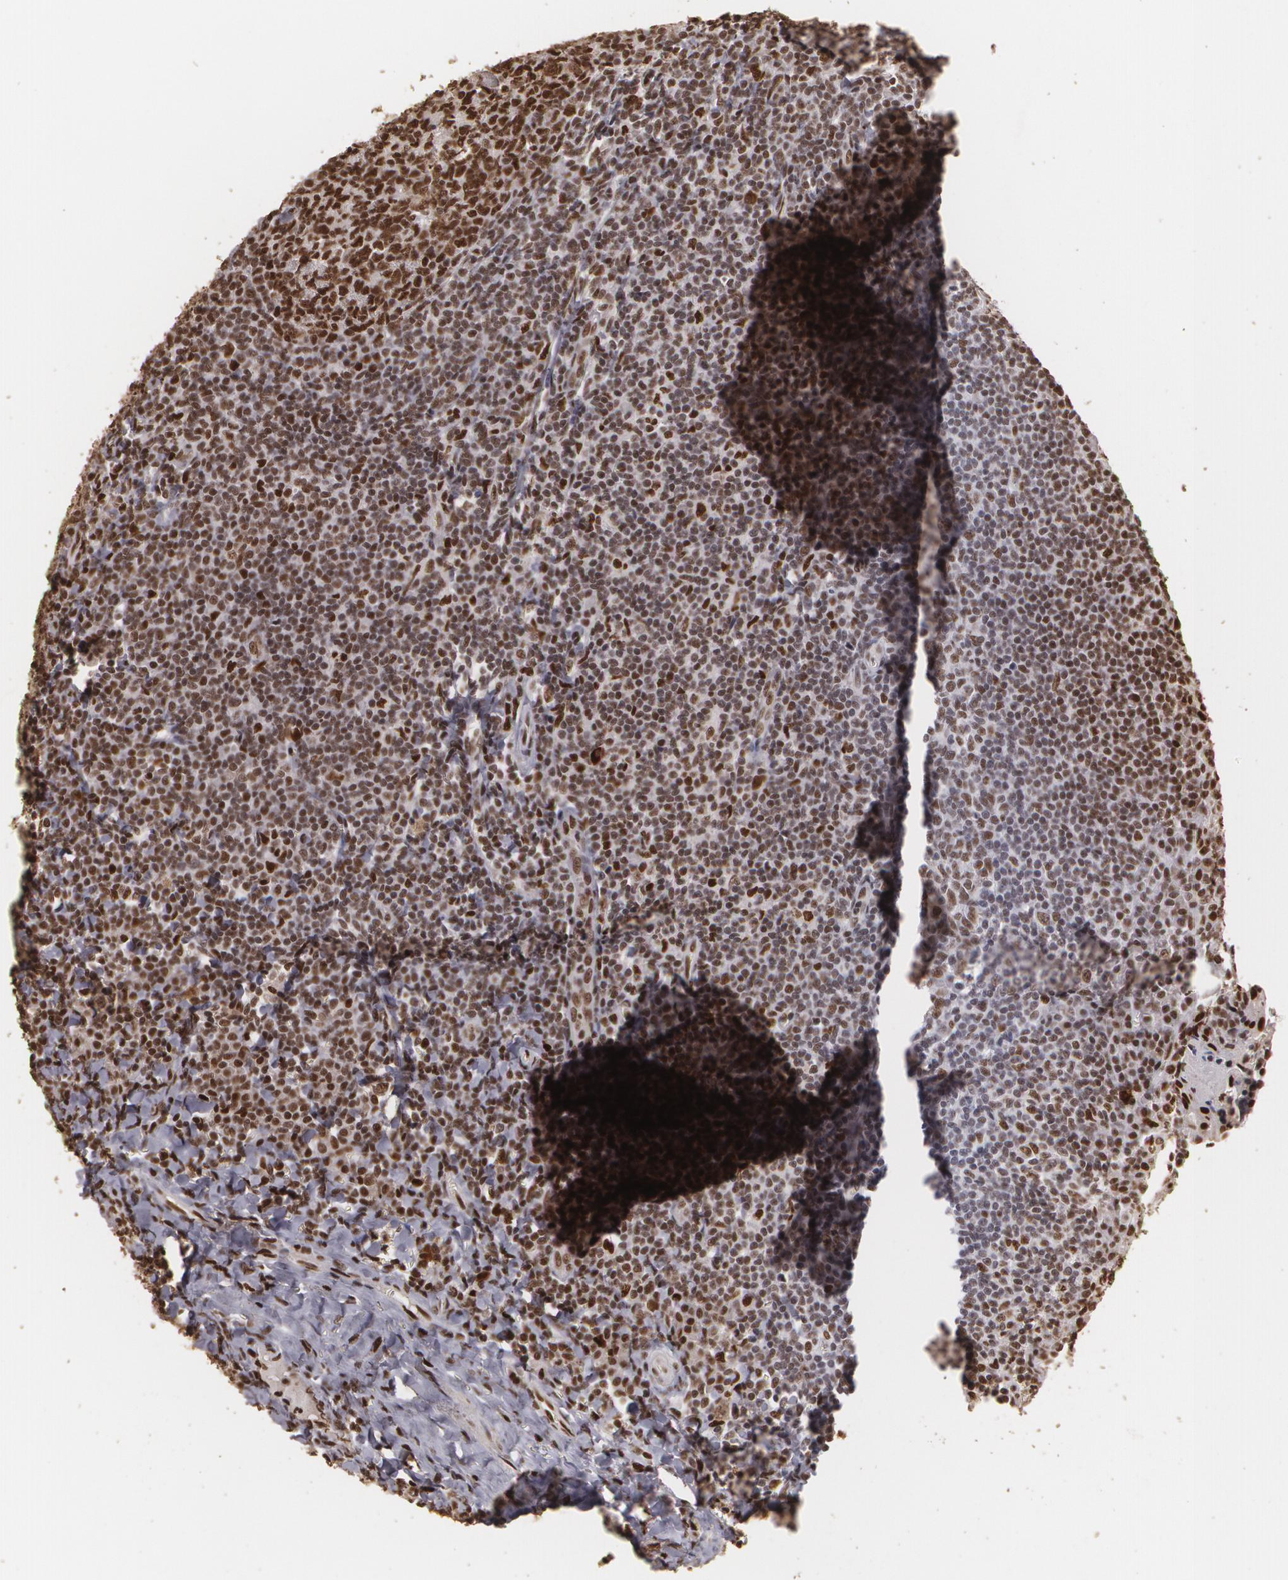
{"staining": {"intensity": "moderate", "quantity": "25%-75%", "location": "nuclear"}, "tissue": "tonsil", "cell_type": "Germinal center cells", "image_type": "normal", "snomed": [{"axis": "morphology", "description": "Normal tissue, NOS"}, {"axis": "topography", "description": "Tonsil"}], "caption": "Brown immunohistochemical staining in normal tonsil demonstrates moderate nuclear staining in about 25%-75% of germinal center cells.", "gene": "RCOR1", "patient": {"sex": "male", "age": 31}}